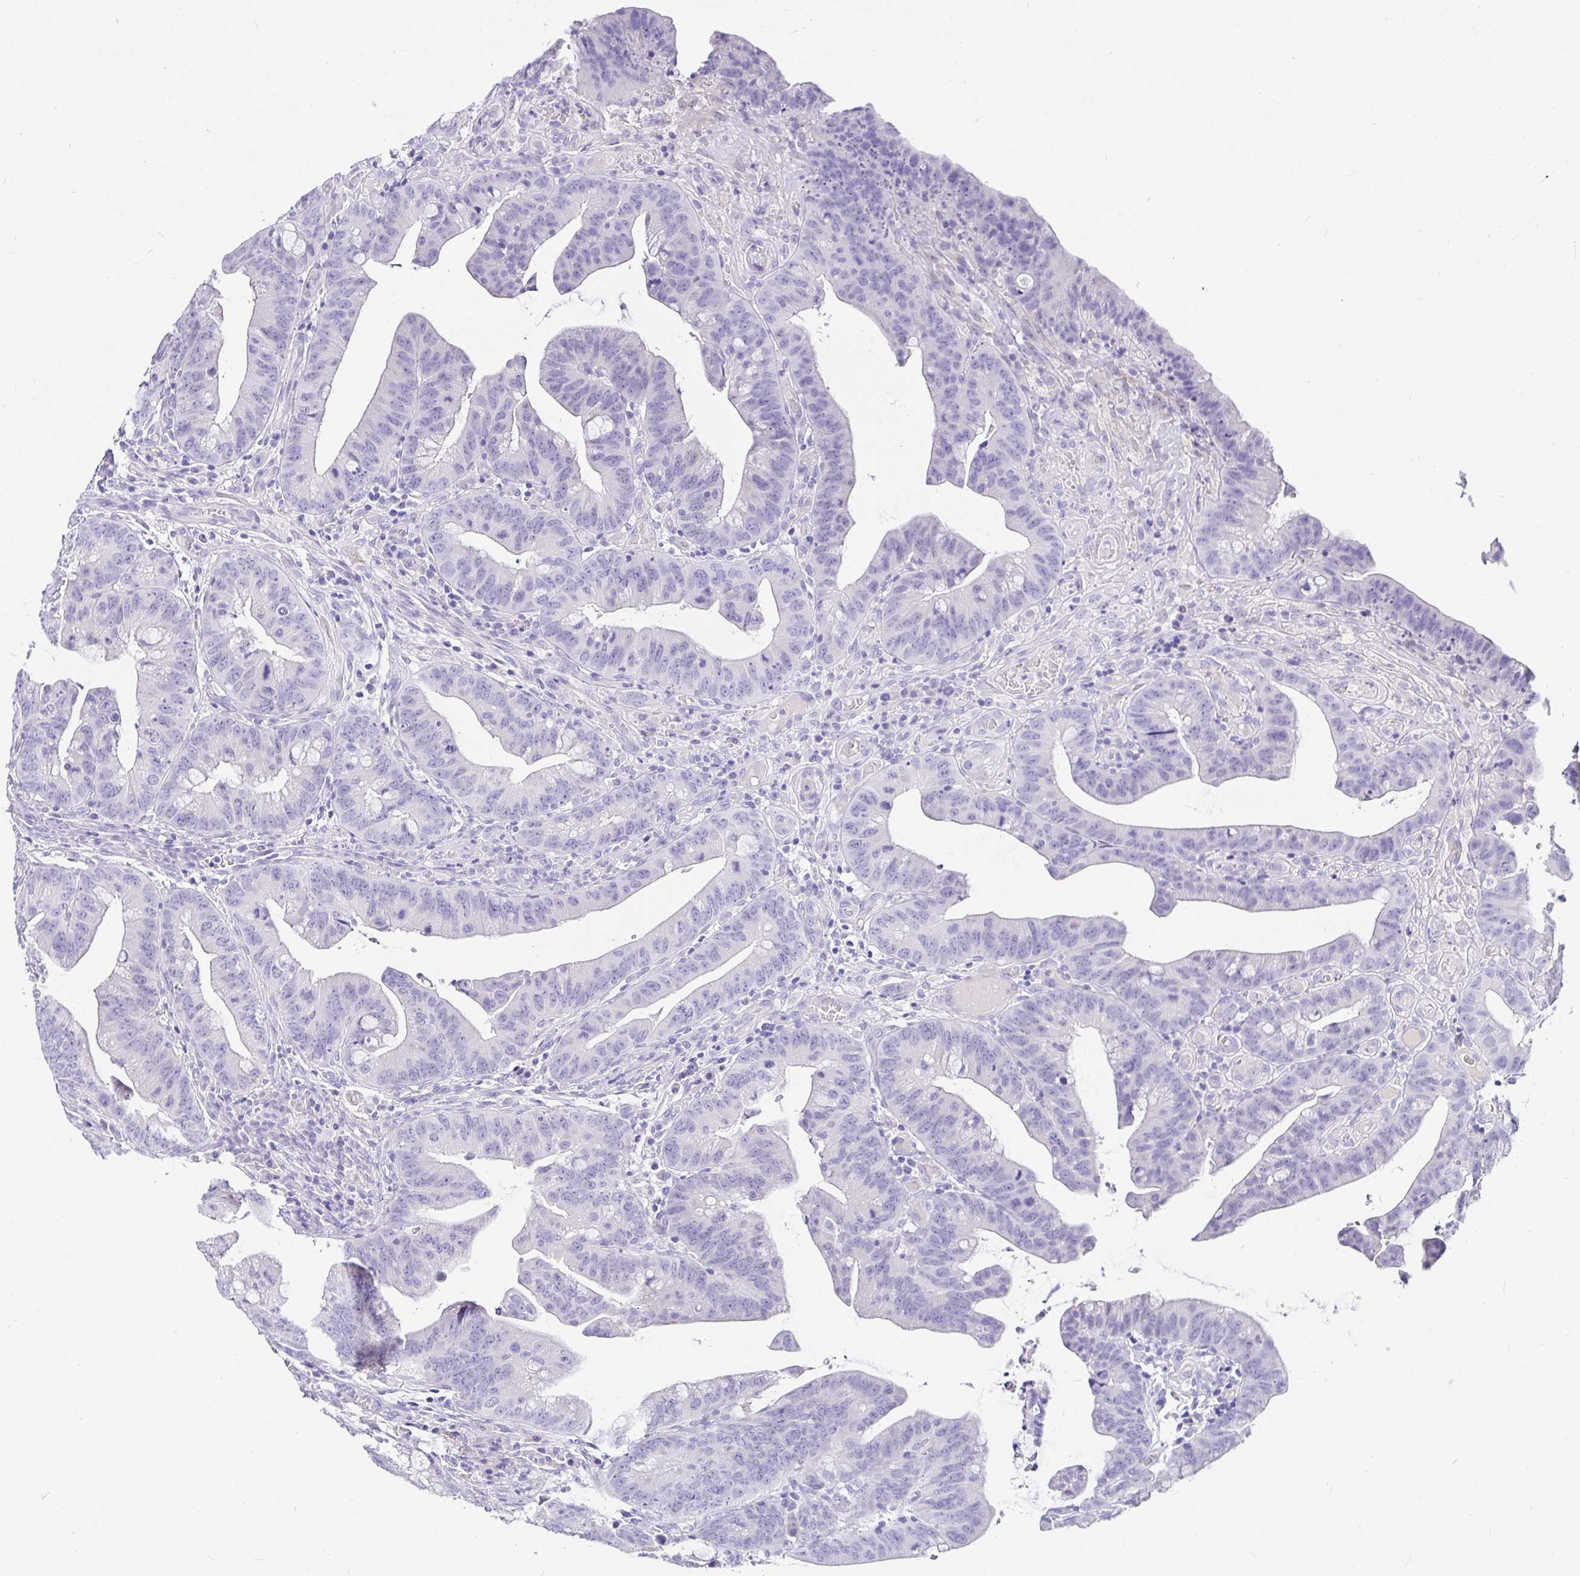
{"staining": {"intensity": "negative", "quantity": "none", "location": "none"}, "tissue": "colorectal cancer", "cell_type": "Tumor cells", "image_type": "cancer", "snomed": [{"axis": "morphology", "description": "Adenocarcinoma, NOS"}, {"axis": "topography", "description": "Colon"}], "caption": "Immunohistochemistry image of adenocarcinoma (colorectal) stained for a protein (brown), which reveals no staining in tumor cells. Nuclei are stained in blue.", "gene": "TPTE", "patient": {"sex": "male", "age": 62}}